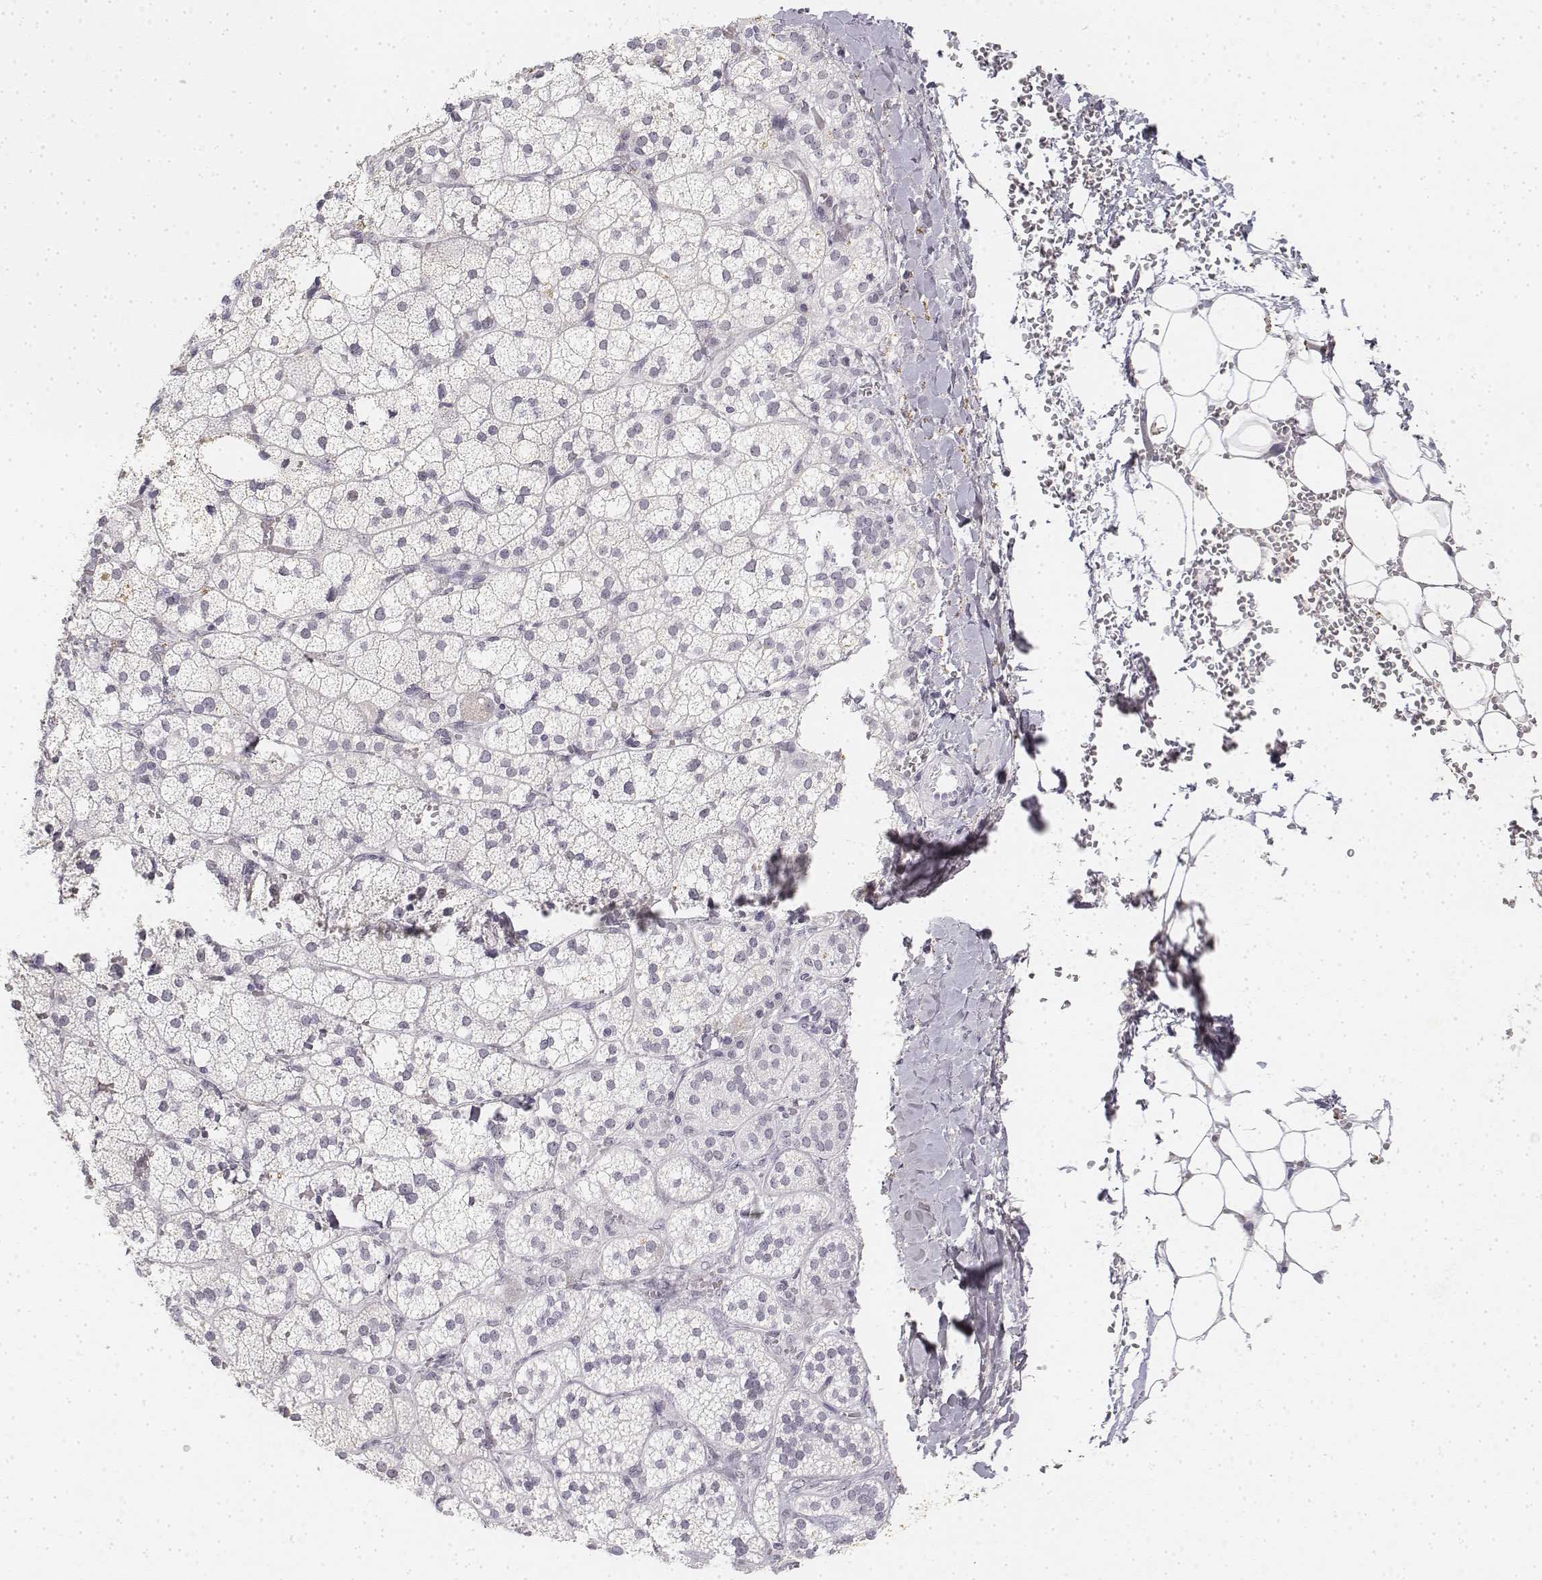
{"staining": {"intensity": "negative", "quantity": "none", "location": "none"}, "tissue": "adrenal gland", "cell_type": "Glandular cells", "image_type": "normal", "snomed": [{"axis": "morphology", "description": "Normal tissue, NOS"}, {"axis": "topography", "description": "Adrenal gland"}], "caption": "DAB immunohistochemical staining of unremarkable human adrenal gland reveals no significant positivity in glandular cells.", "gene": "KRT84", "patient": {"sex": "male", "age": 53}}